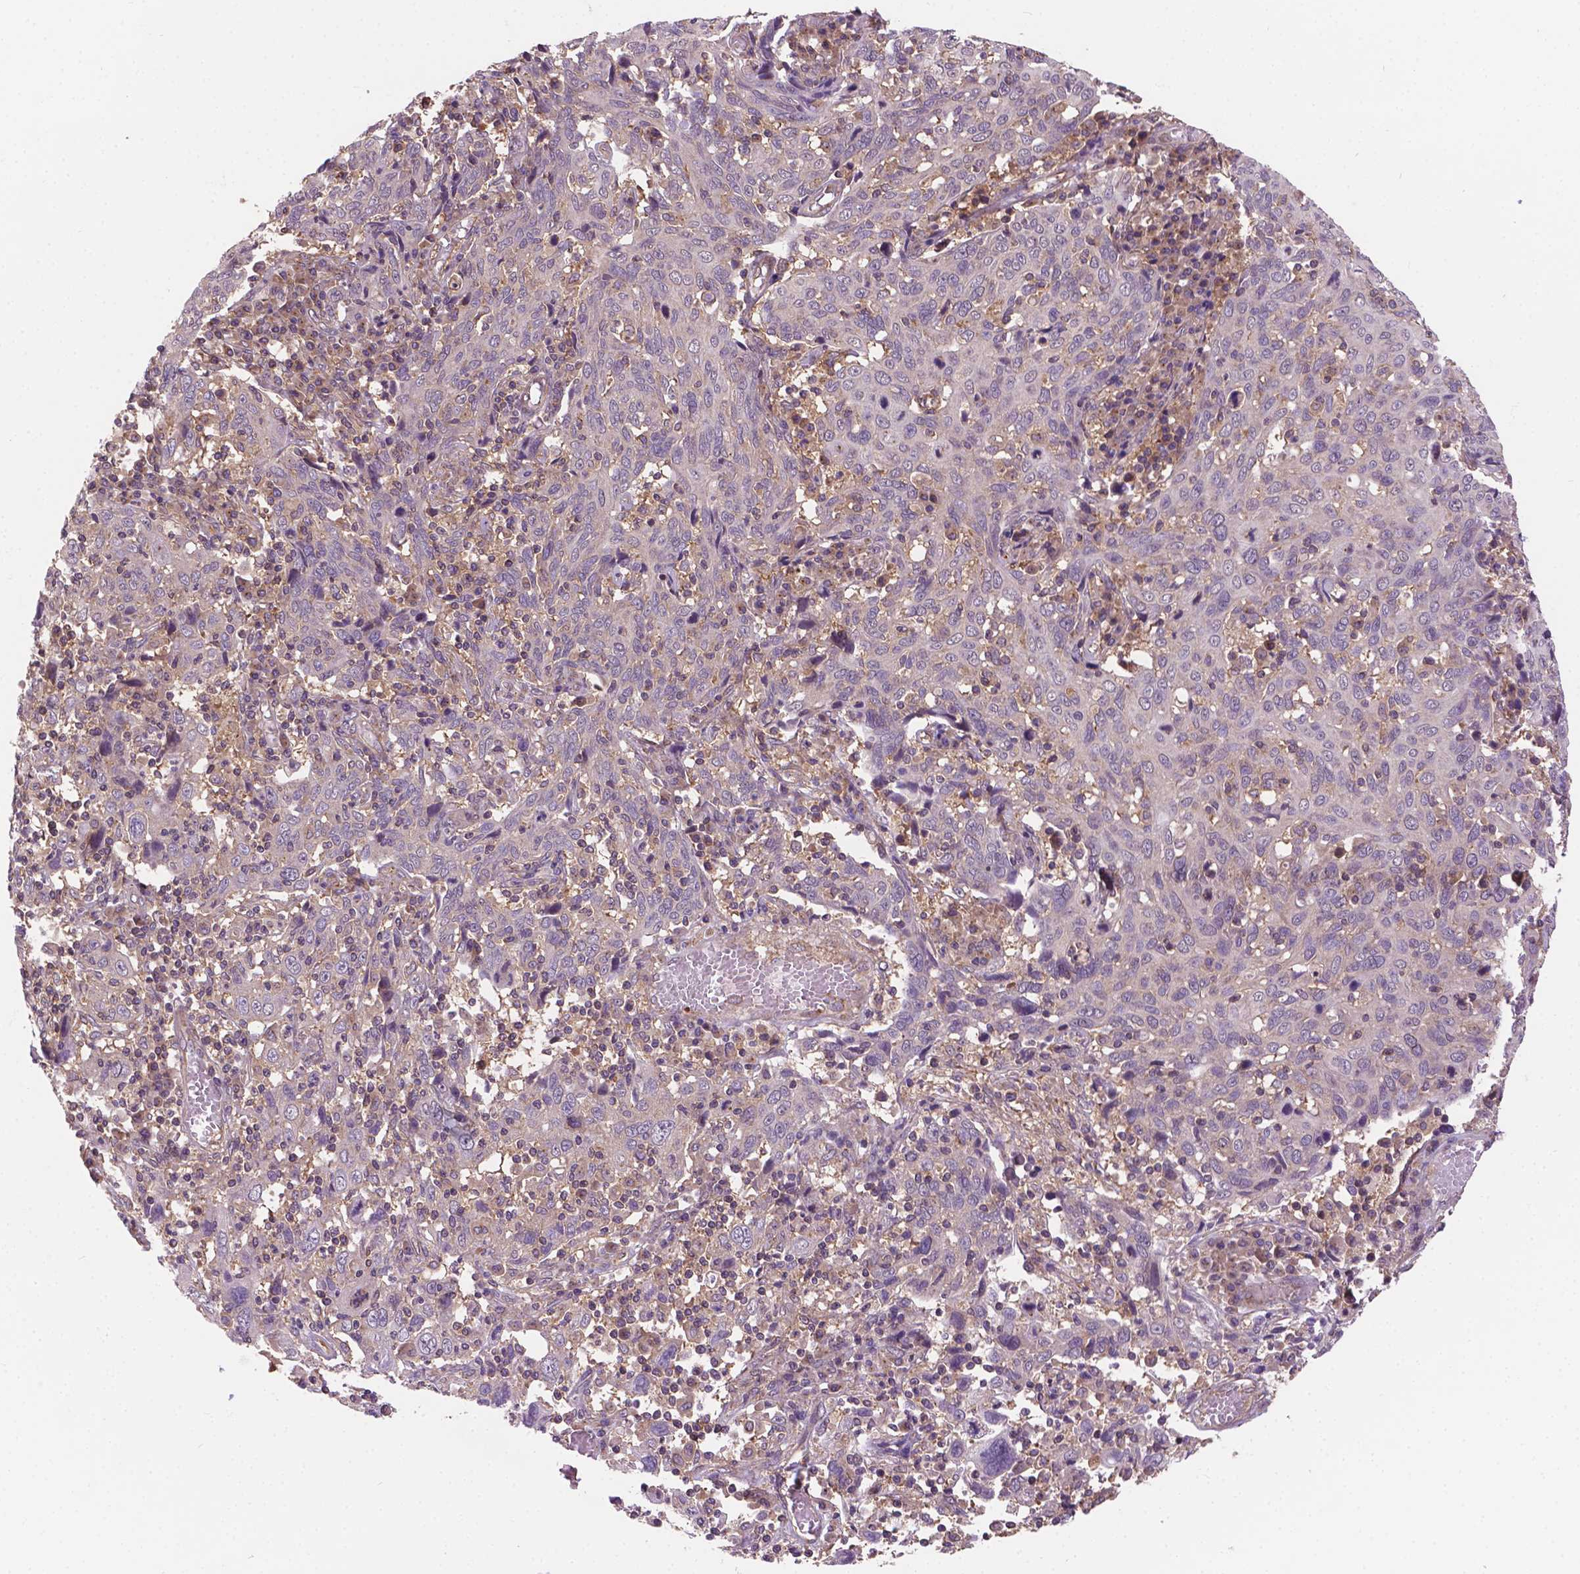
{"staining": {"intensity": "negative", "quantity": "none", "location": "none"}, "tissue": "cervical cancer", "cell_type": "Tumor cells", "image_type": "cancer", "snomed": [{"axis": "morphology", "description": "Squamous cell carcinoma, NOS"}, {"axis": "topography", "description": "Cervix"}], "caption": "Protein analysis of cervical cancer (squamous cell carcinoma) displays no significant positivity in tumor cells.", "gene": "MZT1", "patient": {"sex": "female", "age": 46}}